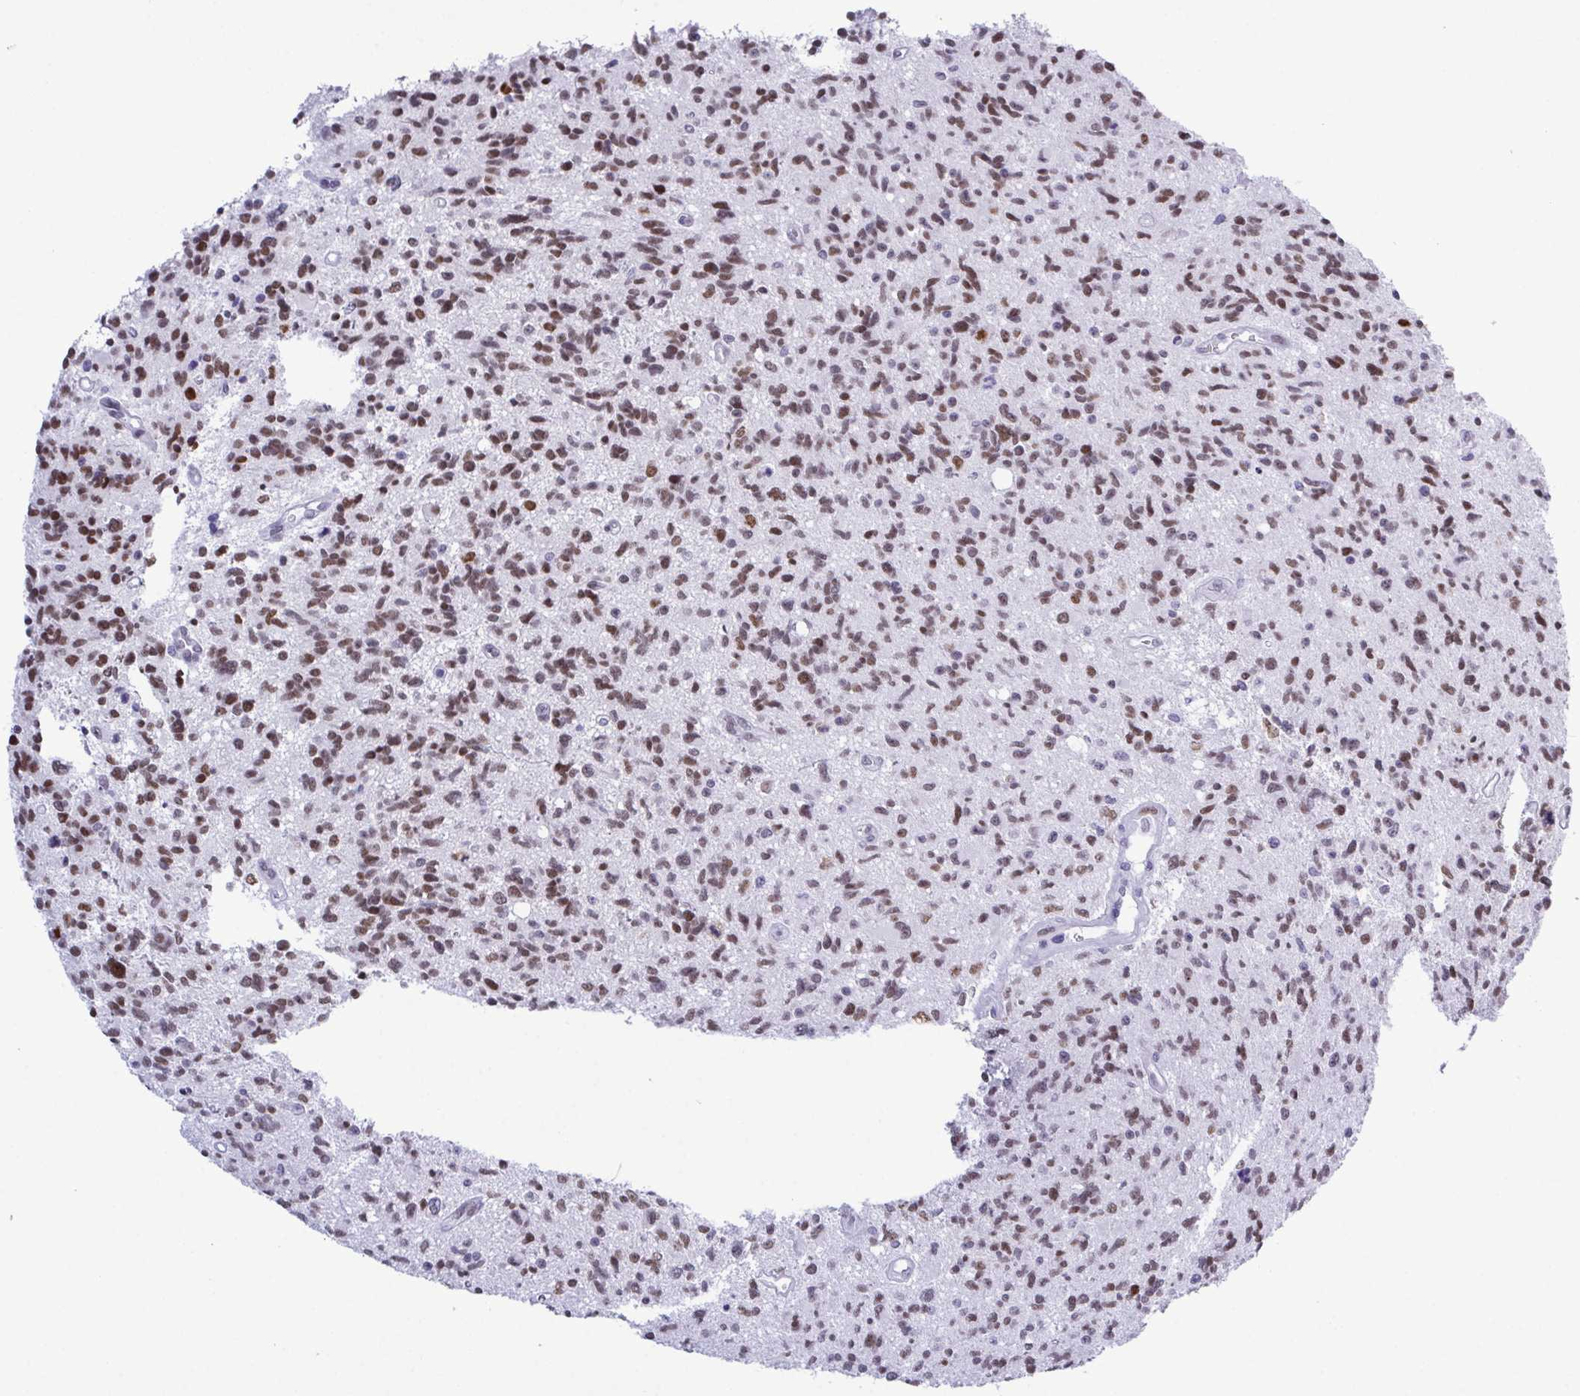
{"staining": {"intensity": "moderate", "quantity": ">75%", "location": "nuclear"}, "tissue": "glioma", "cell_type": "Tumor cells", "image_type": "cancer", "snomed": [{"axis": "morphology", "description": "Glioma, malignant, High grade"}, {"axis": "topography", "description": "Brain"}], "caption": "Moderate nuclear positivity for a protein is identified in approximately >75% of tumor cells of malignant glioma (high-grade) using immunohistochemistry (IHC).", "gene": "SUGP2", "patient": {"sex": "male", "age": 29}}